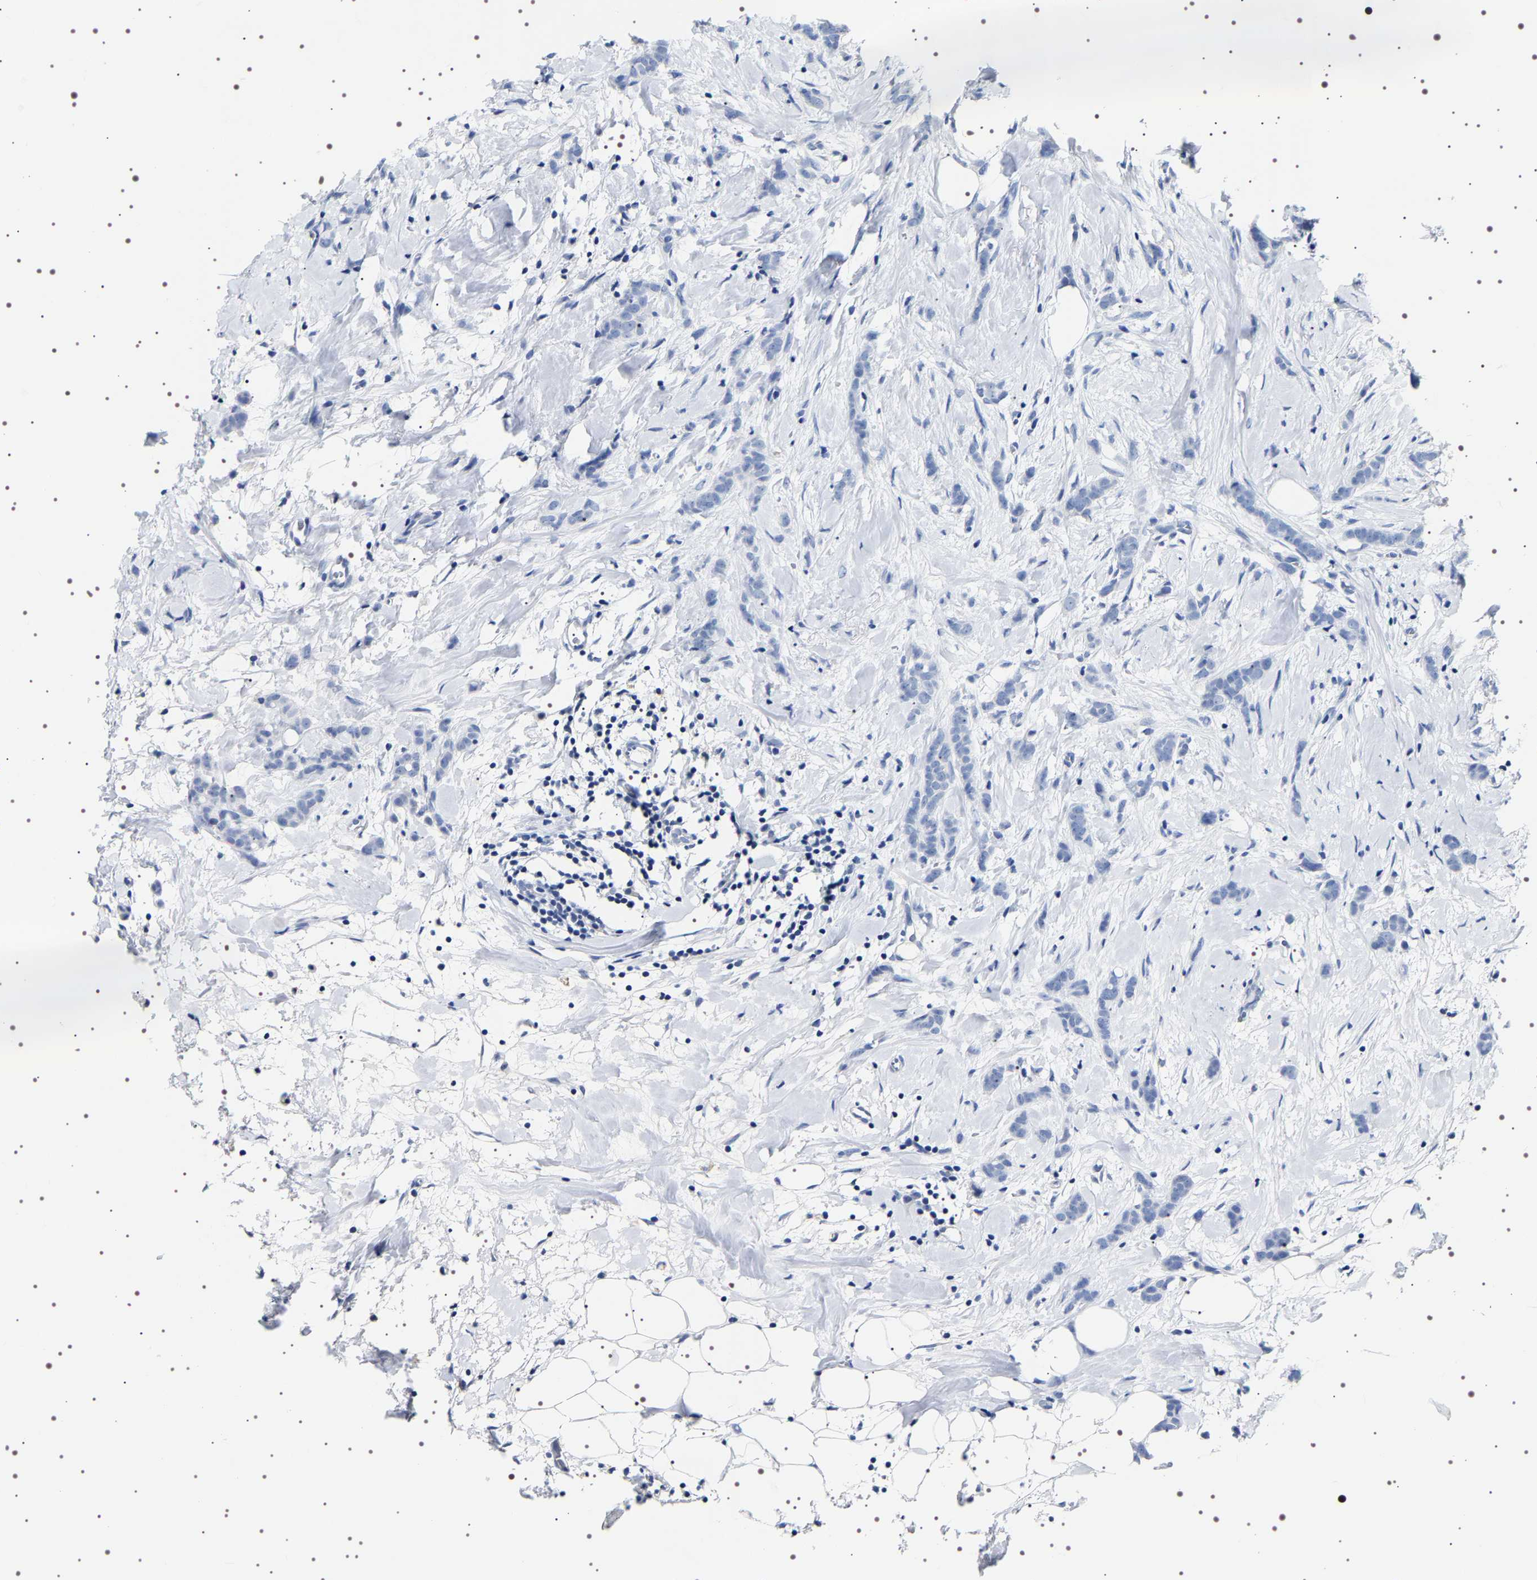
{"staining": {"intensity": "negative", "quantity": "none", "location": "none"}, "tissue": "breast cancer", "cell_type": "Tumor cells", "image_type": "cancer", "snomed": [{"axis": "morphology", "description": "Lobular carcinoma, in situ"}, {"axis": "morphology", "description": "Lobular carcinoma"}, {"axis": "topography", "description": "Breast"}], "caption": "Tumor cells are negative for protein expression in human lobular carcinoma (breast).", "gene": "UBQLN3", "patient": {"sex": "female", "age": 41}}